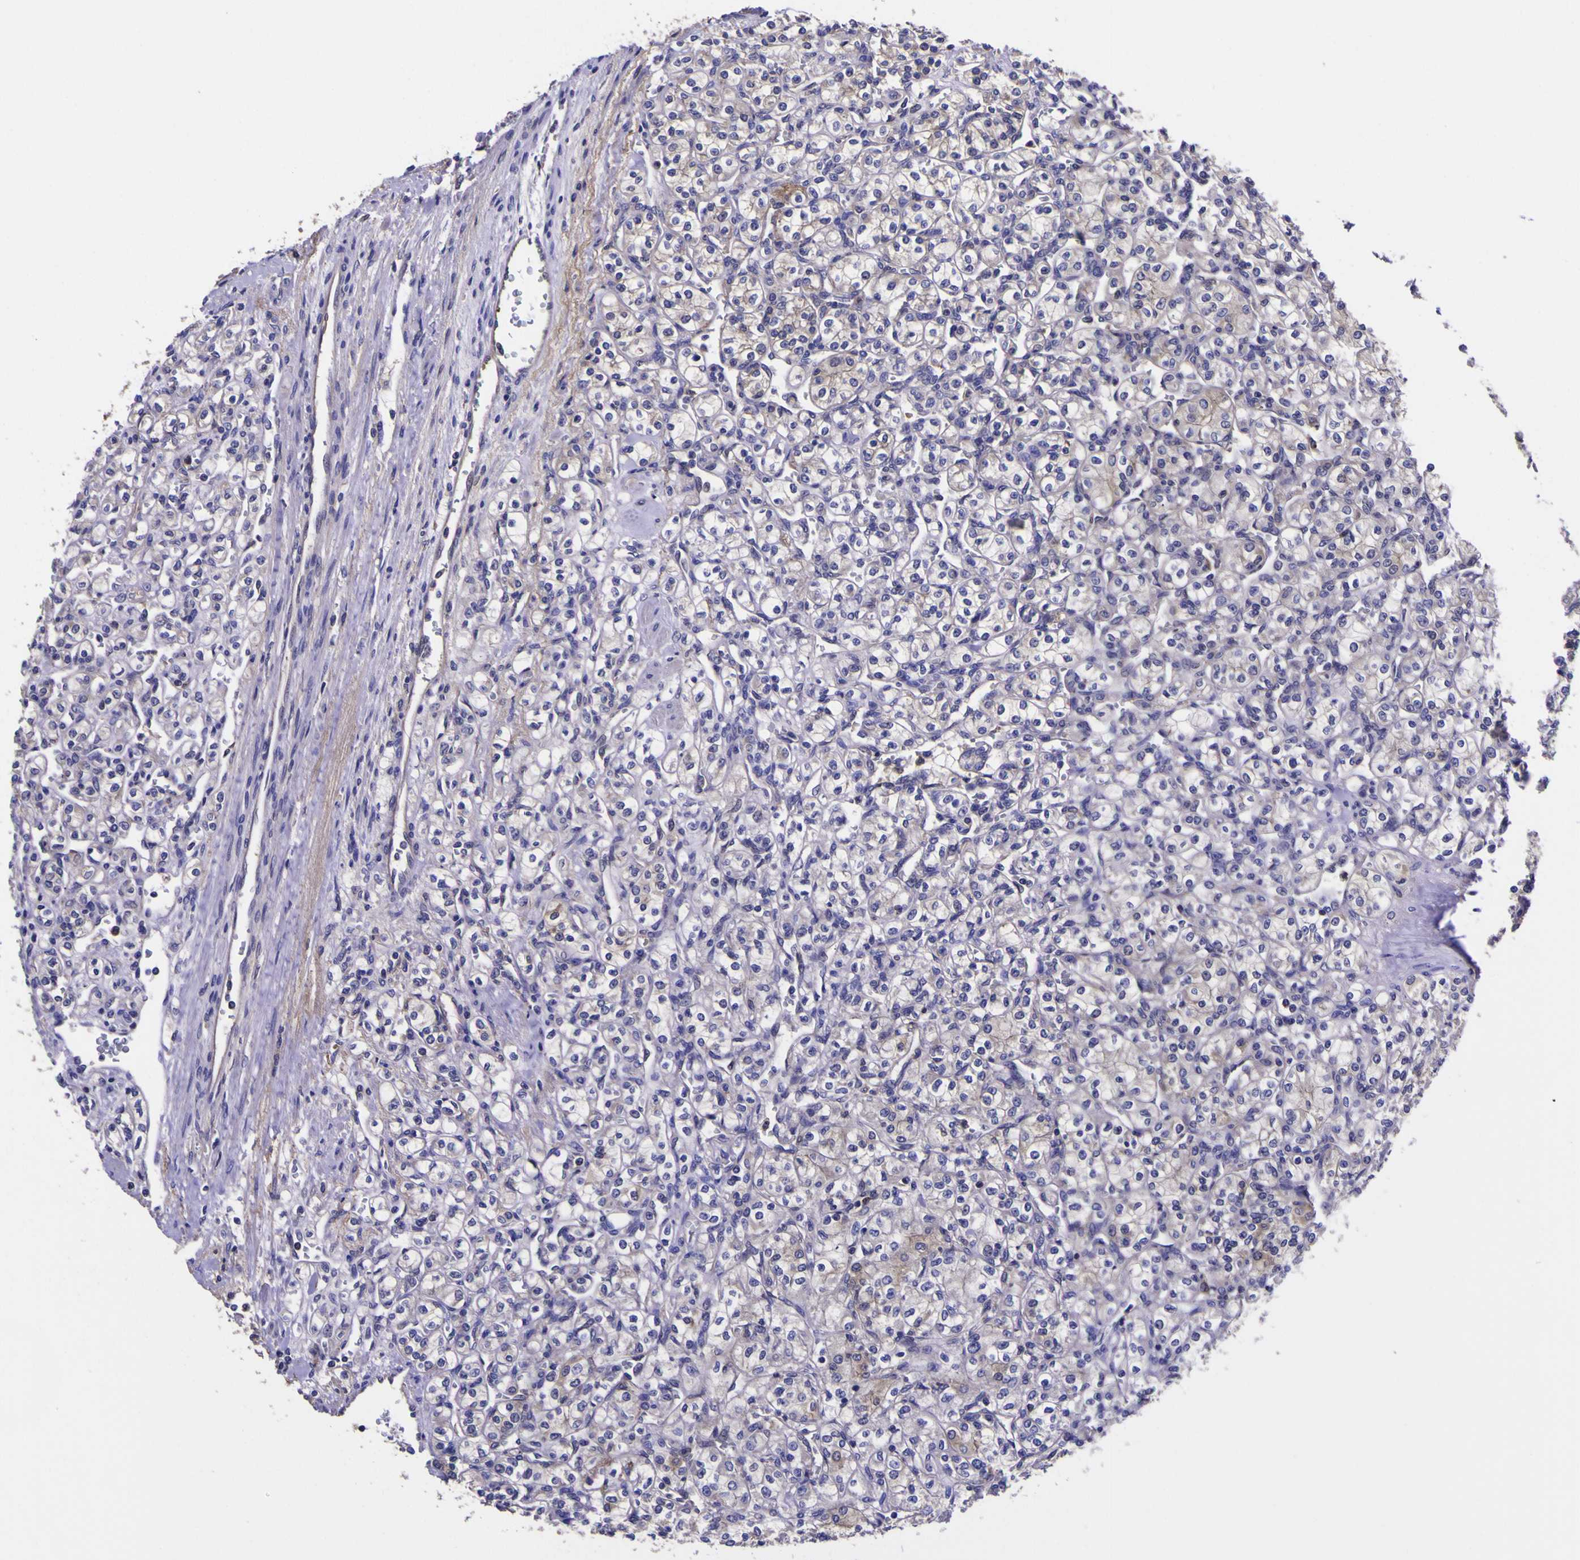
{"staining": {"intensity": "weak", "quantity": "<25%", "location": "cytoplasmic/membranous"}, "tissue": "renal cancer", "cell_type": "Tumor cells", "image_type": "cancer", "snomed": [{"axis": "morphology", "description": "Adenocarcinoma, NOS"}, {"axis": "topography", "description": "Kidney"}], "caption": "Tumor cells are negative for brown protein staining in renal cancer (adenocarcinoma).", "gene": "MAPK14", "patient": {"sex": "male", "age": 77}}